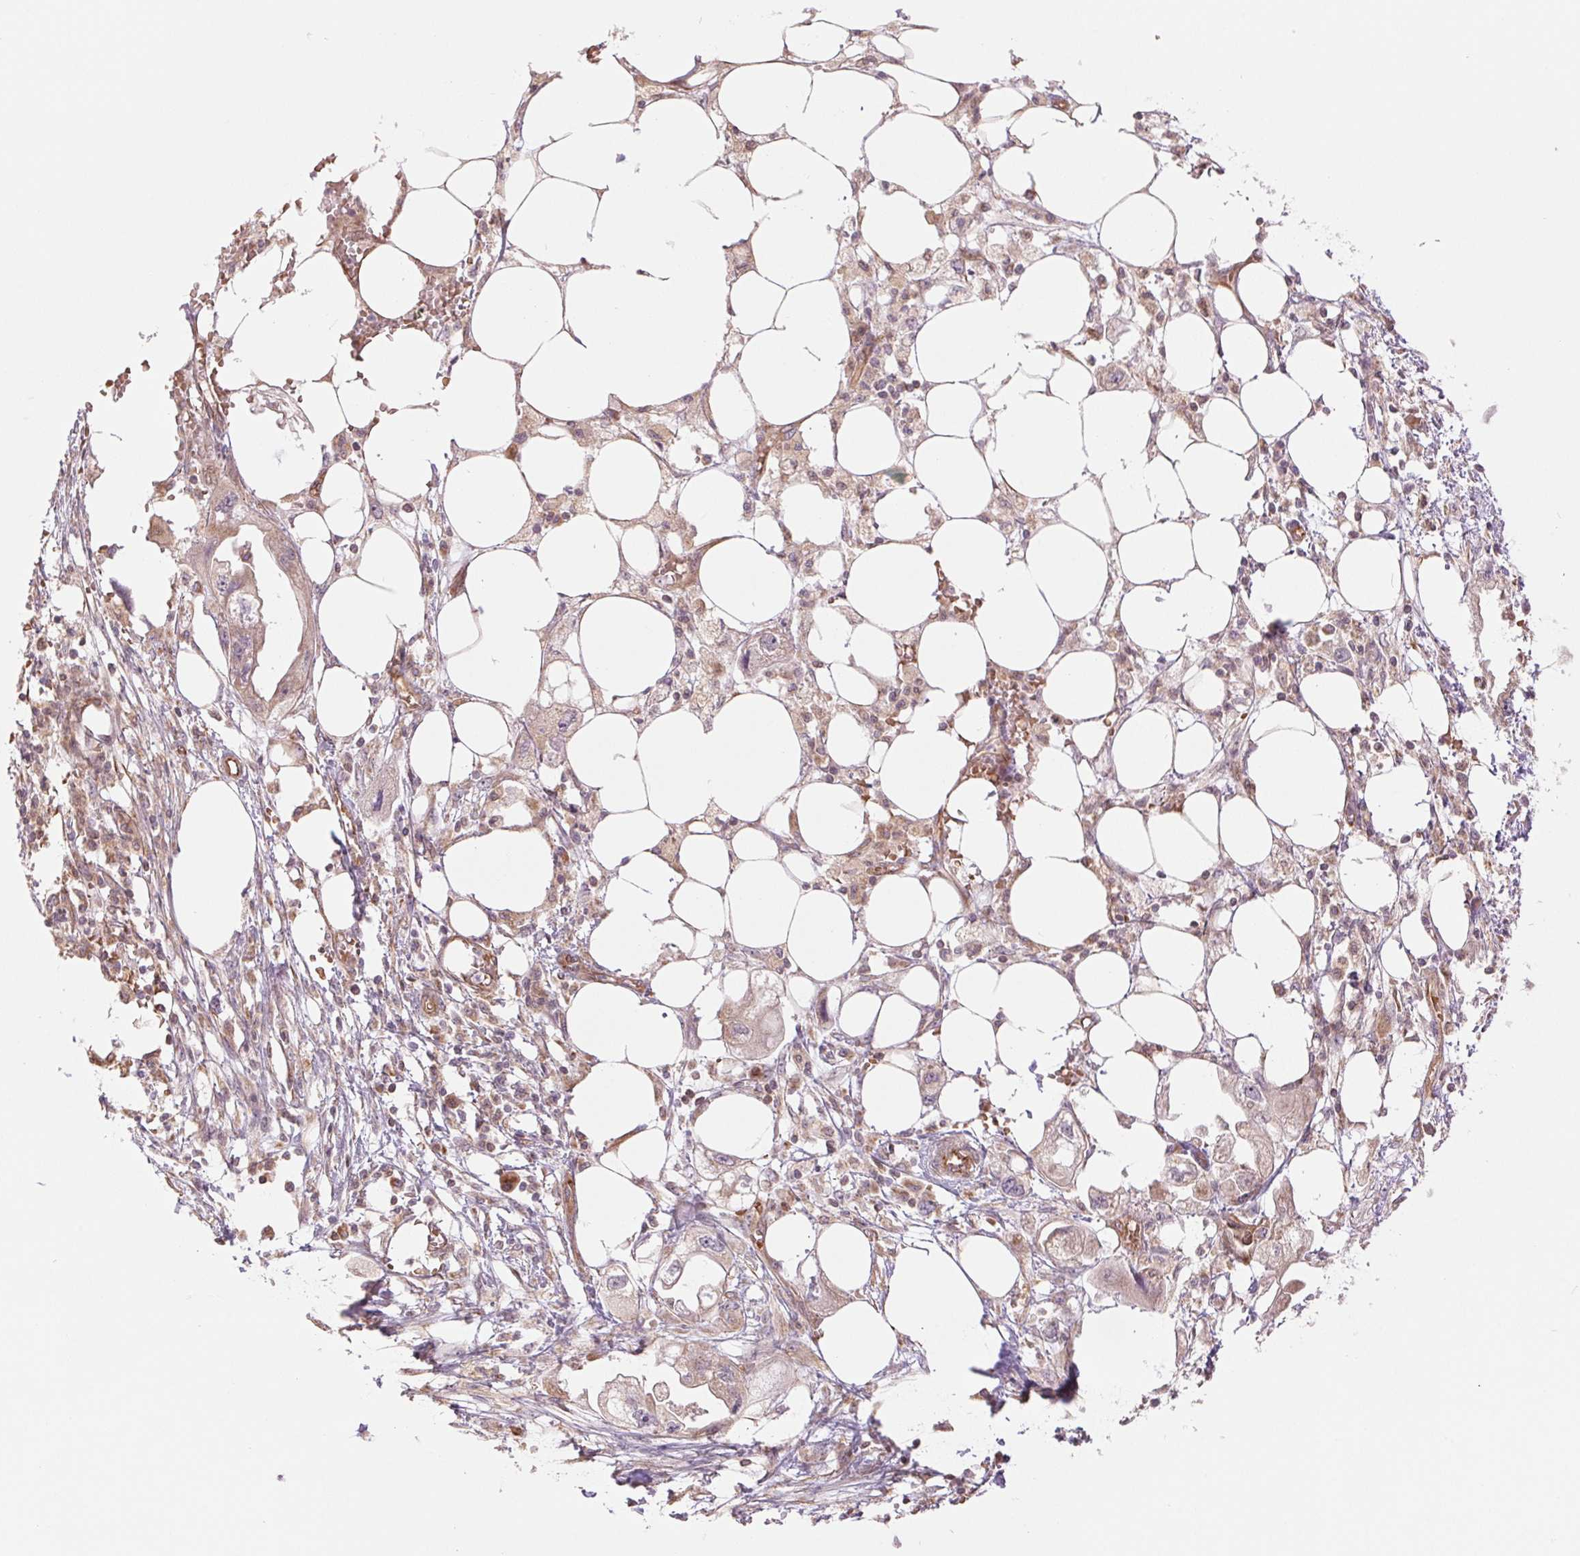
{"staining": {"intensity": "weak", "quantity": ">75%", "location": "cytoplasmic/membranous"}, "tissue": "endometrial cancer", "cell_type": "Tumor cells", "image_type": "cancer", "snomed": [{"axis": "morphology", "description": "Adenocarcinoma, NOS"}, {"axis": "morphology", "description": "Adenocarcinoma, metastatic, NOS"}, {"axis": "topography", "description": "Adipose tissue"}, {"axis": "topography", "description": "Endometrium"}], "caption": "Brown immunohistochemical staining in endometrial adenocarcinoma exhibits weak cytoplasmic/membranous positivity in about >75% of tumor cells.", "gene": "STARD7", "patient": {"sex": "female", "age": 67}}